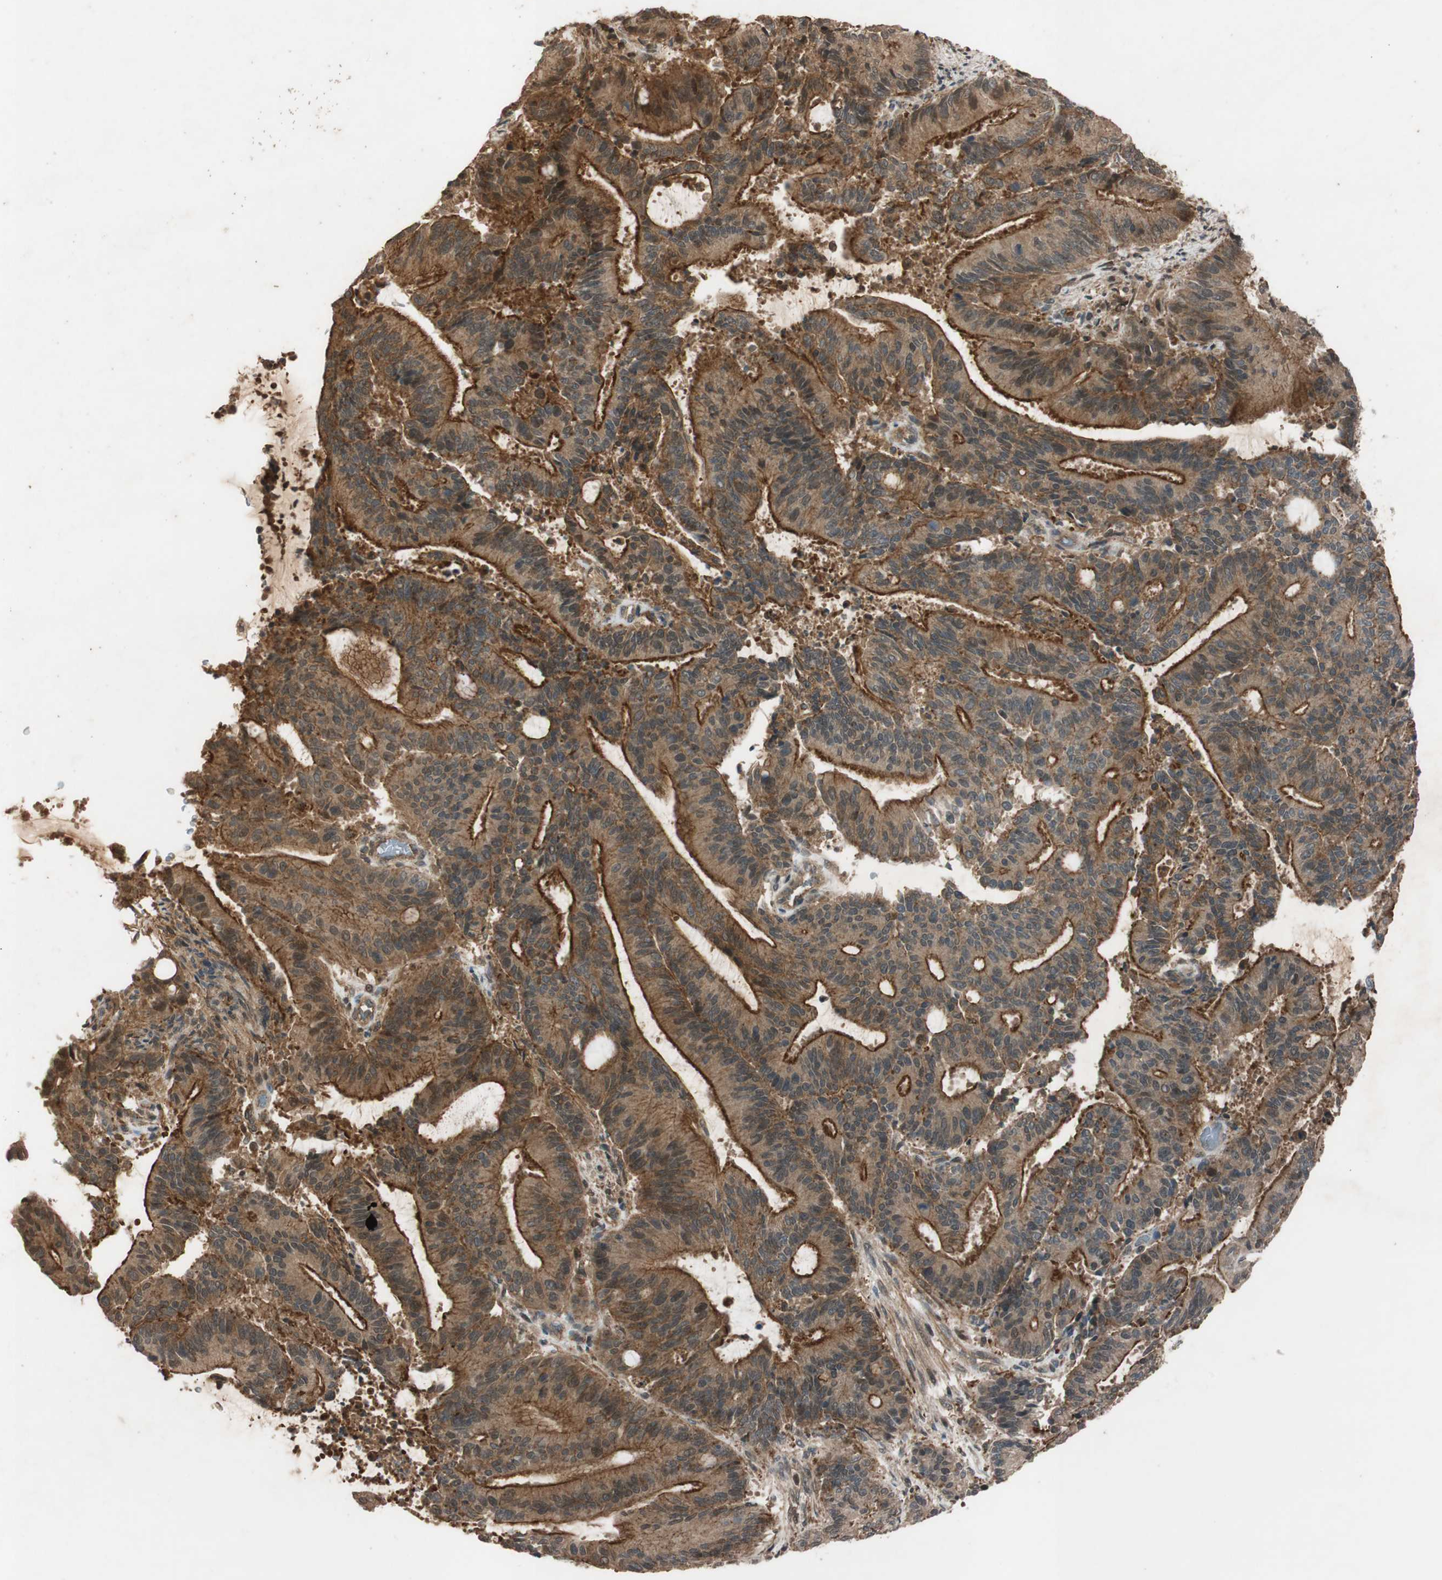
{"staining": {"intensity": "moderate", "quantity": ">75%", "location": "cytoplasmic/membranous"}, "tissue": "liver cancer", "cell_type": "Tumor cells", "image_type": "cancer", "snomed": [{"axis": "morphology", "description": "Cholangiocarcinoma"}, {"axis": "topography", "description": "Liver"}], "caption": "There is medium levels of moderate cytoplasmic/membranous positivity in tumor cells of liver cholangiocarcinoma, as demonstrated by immunohistochemical staining (brown color).", "gene": "EPHA8", "patient": {"sex": "female", "age": 73}}